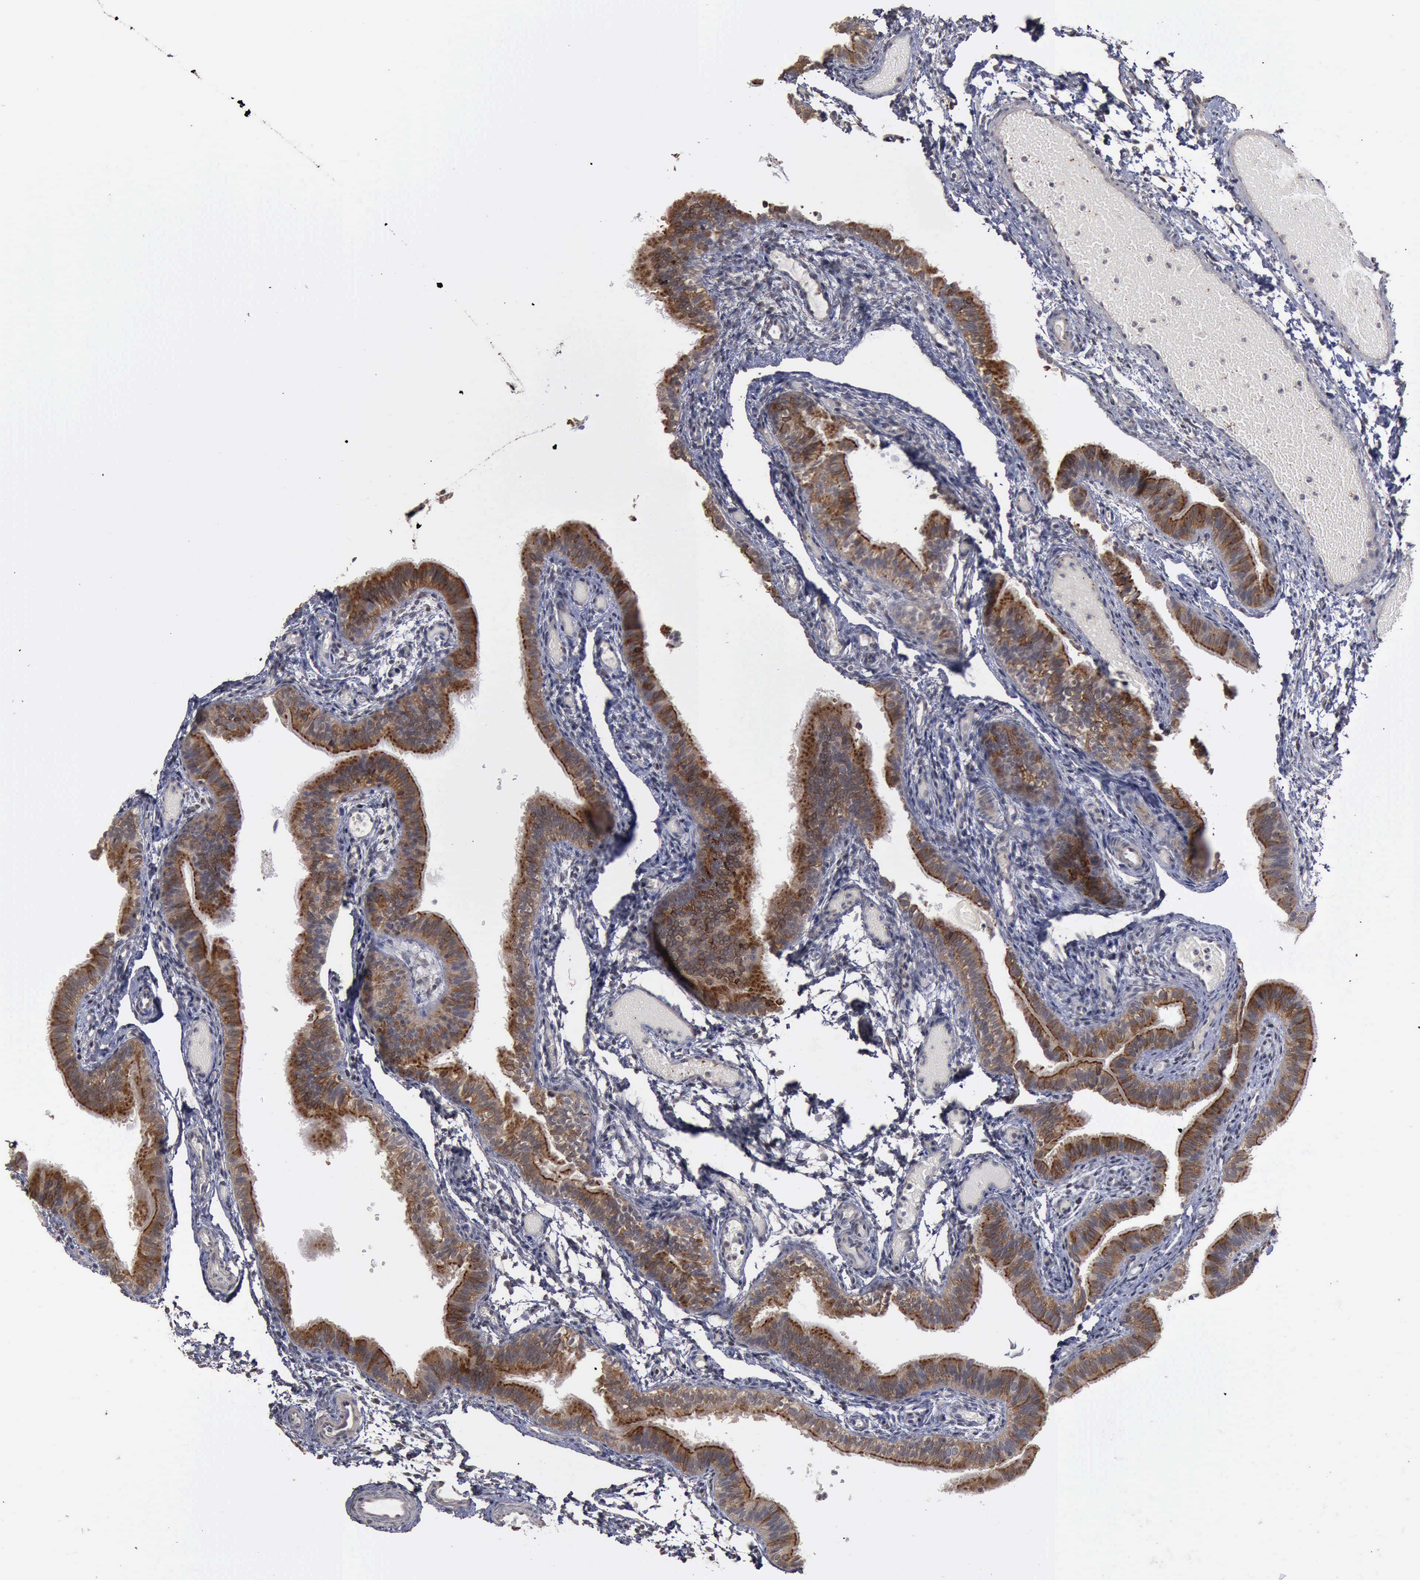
{"staining": {"intensity": "strong", "quantity": ">75%", "location": "cytoplasmic/membranous"}, "tissue": "fallopian tube", "cell_type": "Glandular cells", "image_type": "normal", "snomed": [{"axis": "morphology", "description": "Normal tissue, NOS"}, {"axis": "morphology", "description": "Dermoid, NOS"}, {"axis": "topography", "description": "Fallopian tube"}], "caption": "Fallopian tube stained with IHC shows strong cytoplasmic/membranous expression in about >75% of glandular cells.", "gene": "CRKL", "patient": {"sex": "female", "age": 33}}